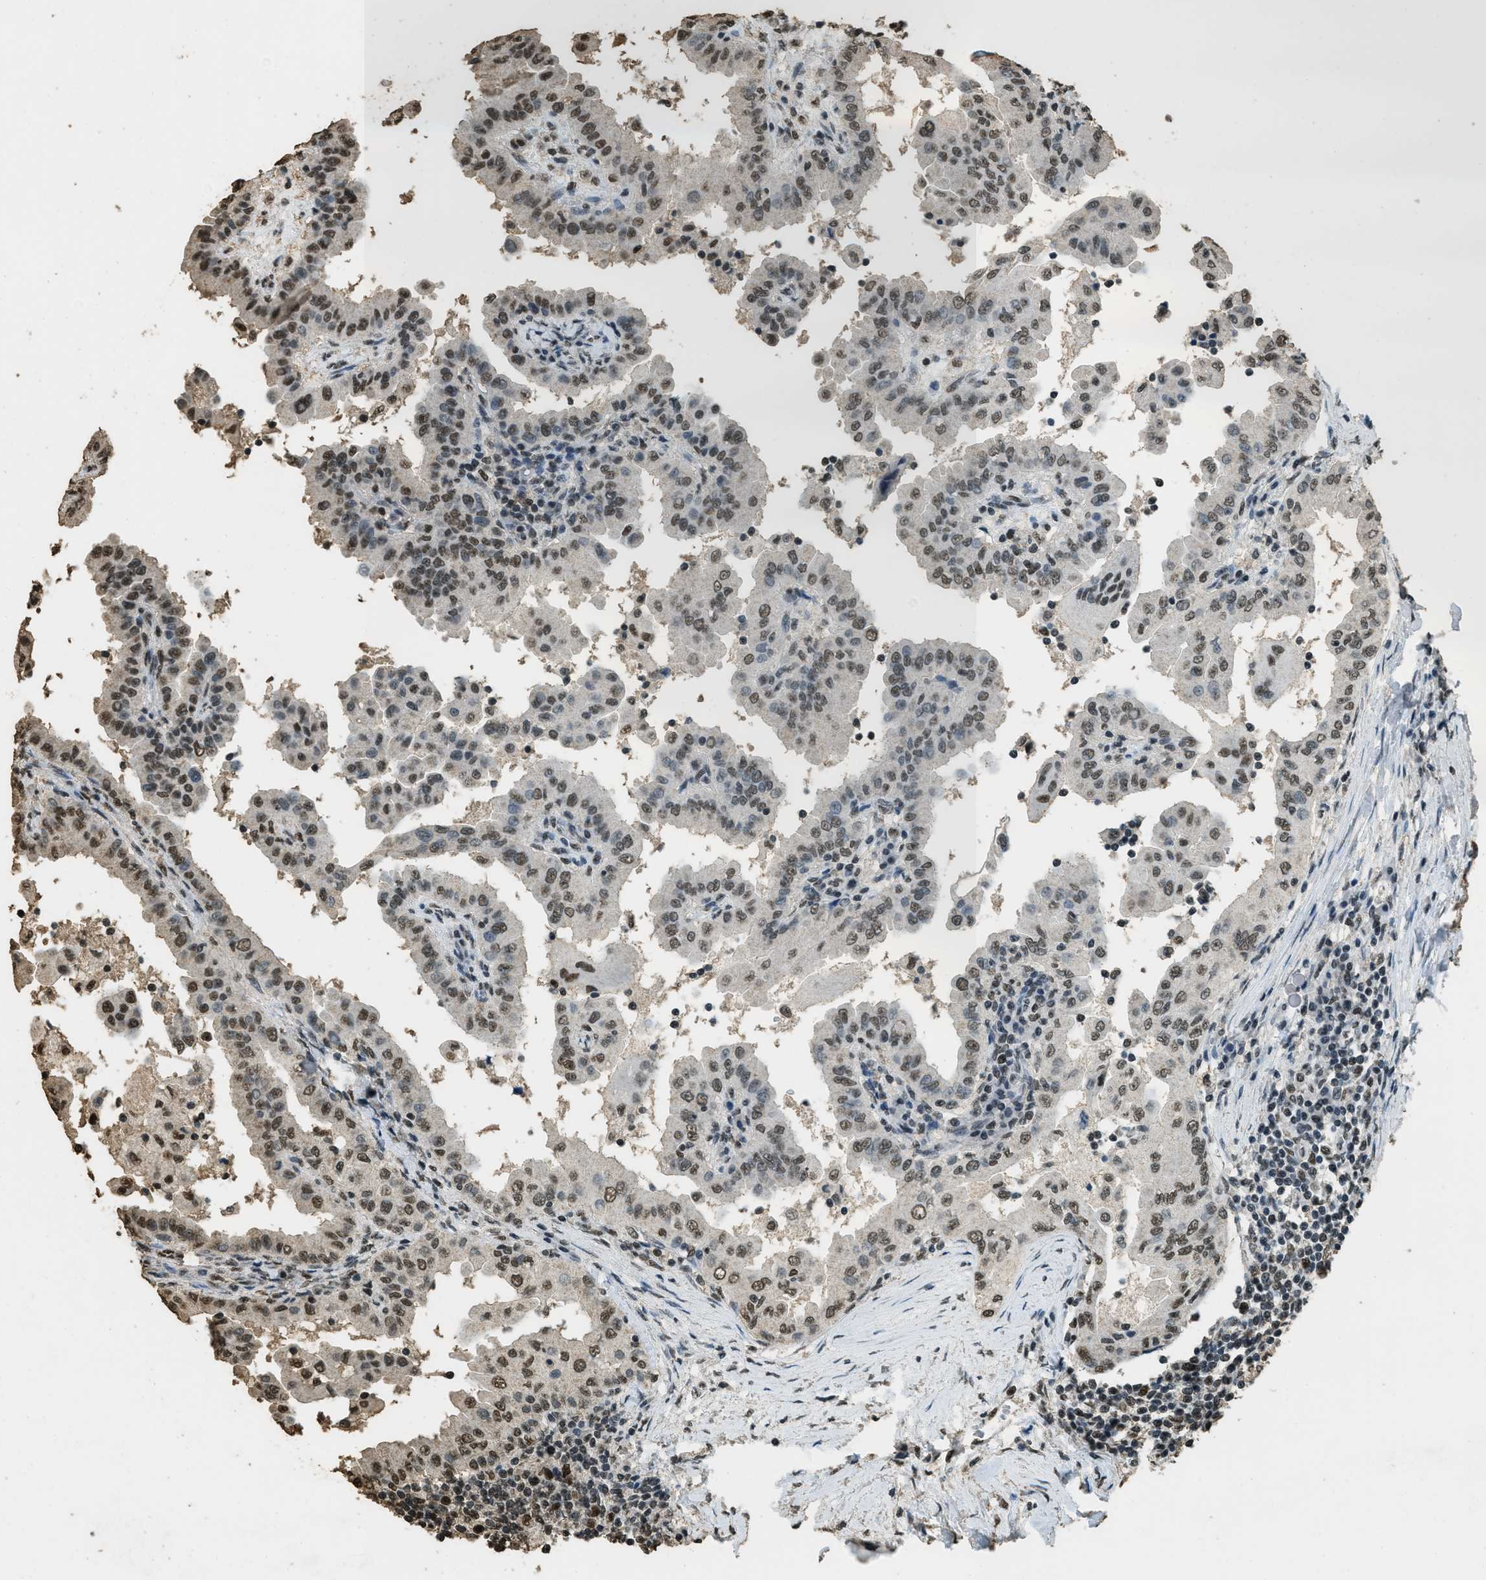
{"staining": {"intensity": "strong", "quantity": "25%-75%", "location": "nuclear"}, "tissue": "thyroid cancer", "cell_type": "Tumor cells", "image_type": "cancer", "snomed": [{"axis": "morphology", "description": "Papillary adenocarcinoma, NOS"}, {"axis": "topography", "description": "Thyroid gland"}], "caption": "High-power microscopy captured an immunohistochemistry (IHC) micrograph of thyroid cancer, revealing strong nuclear positivity in about 25%-75% of tumor cells.", "gene": "MYB", "patient": {"sex": "male", "age": 33}}